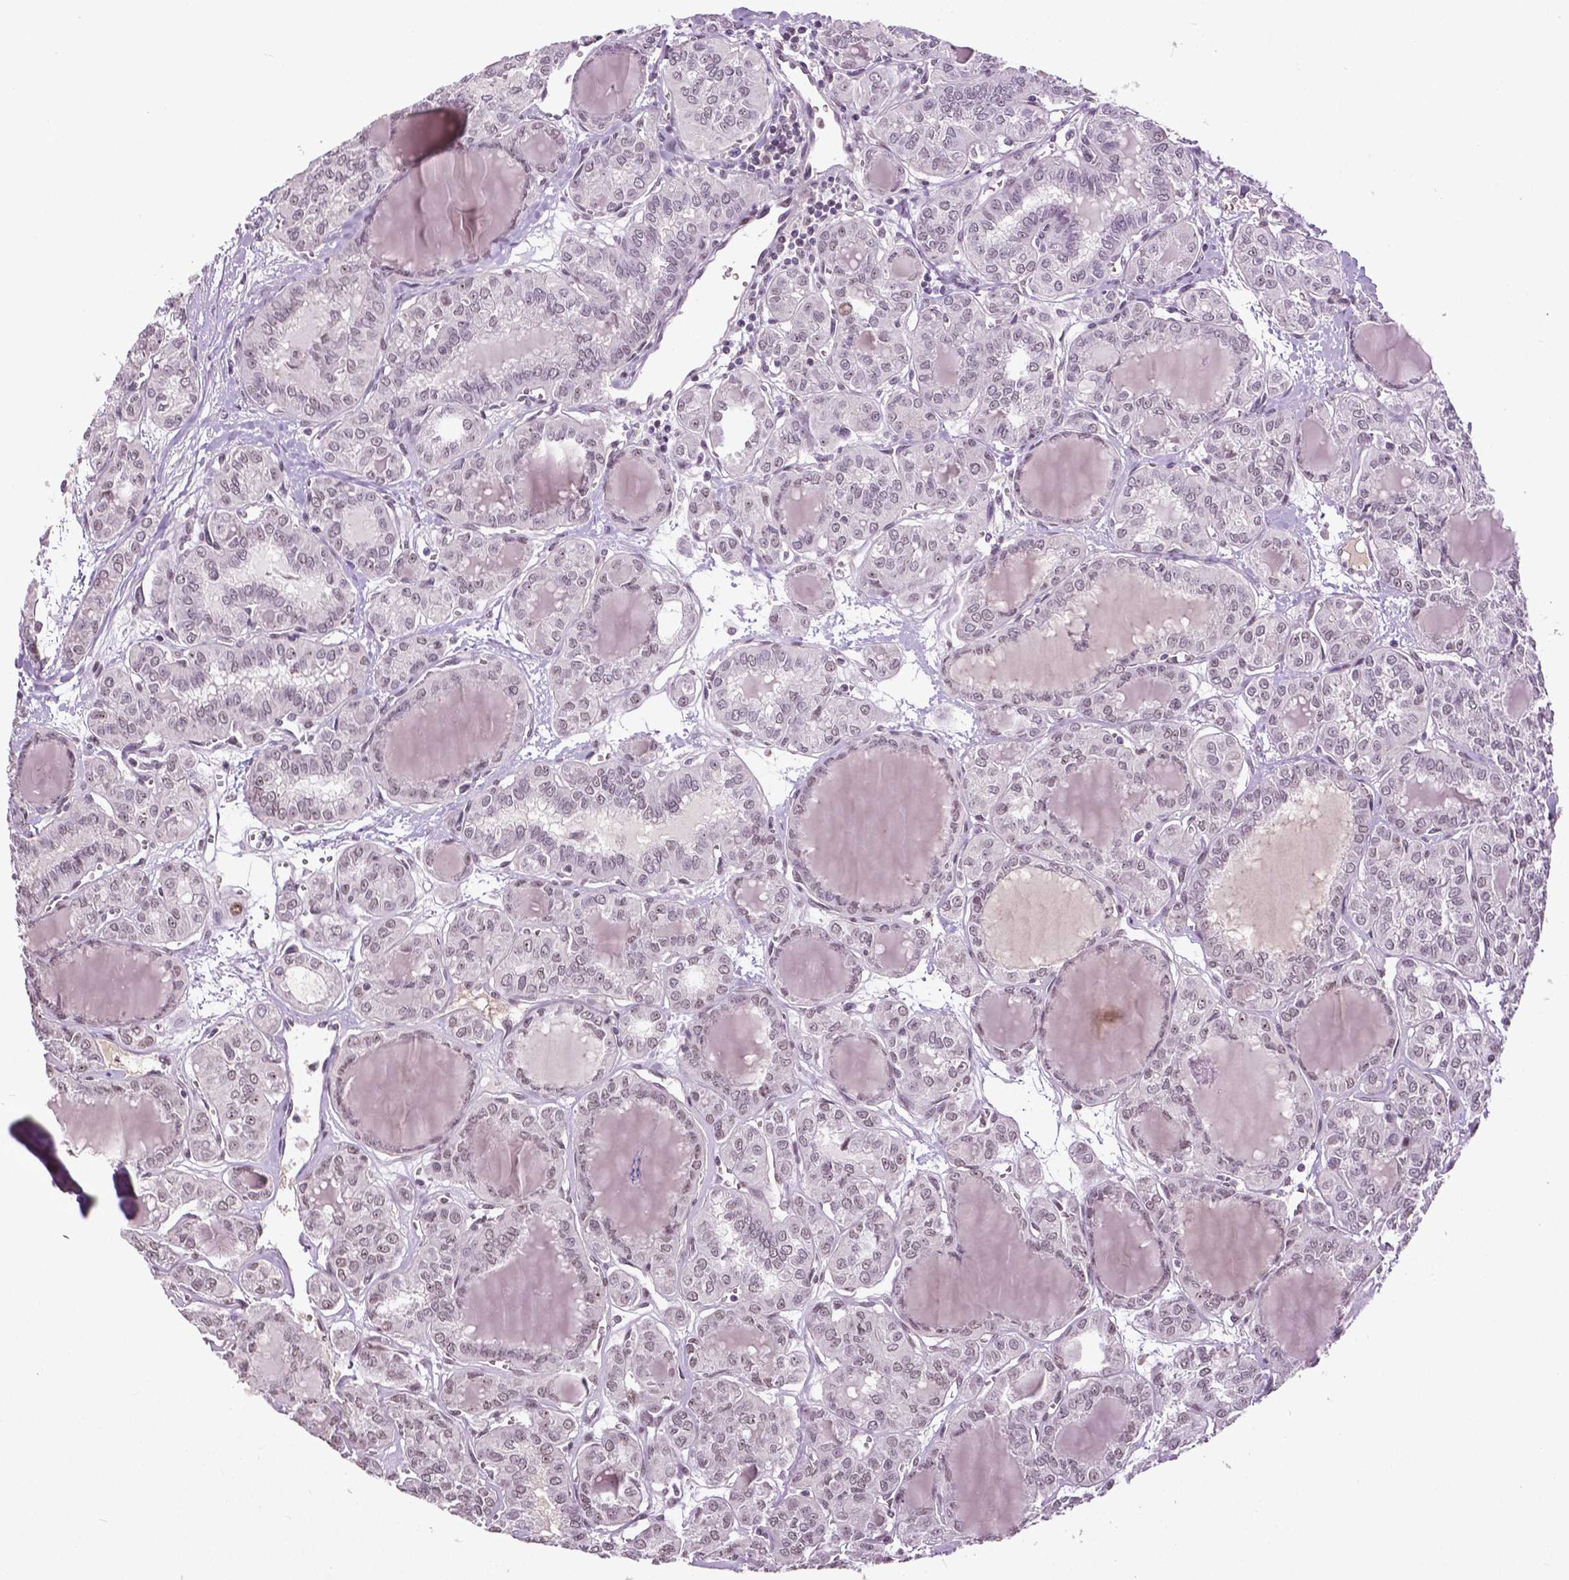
{"staining": {"intensity": "weak", "quantity": "<25%", "location": "nuclear"}, "tissue": "thyroid cancer", "cell_type": "Tumor cells", "image_type": "cancer", "snomed": [{"axis": "morphology", "description": "Papillary adenocarcinoma, NOS"}, {"axis": "topography", "description": "Thyroid gland"}], "caption": "Thyroid cancer (papillary adenocarcinoma) was stained to show a protein in brown. There is no significant positivity in tumor cells.", "gene": "DLX5", "patient": {"sex": "female", "age": 41}}